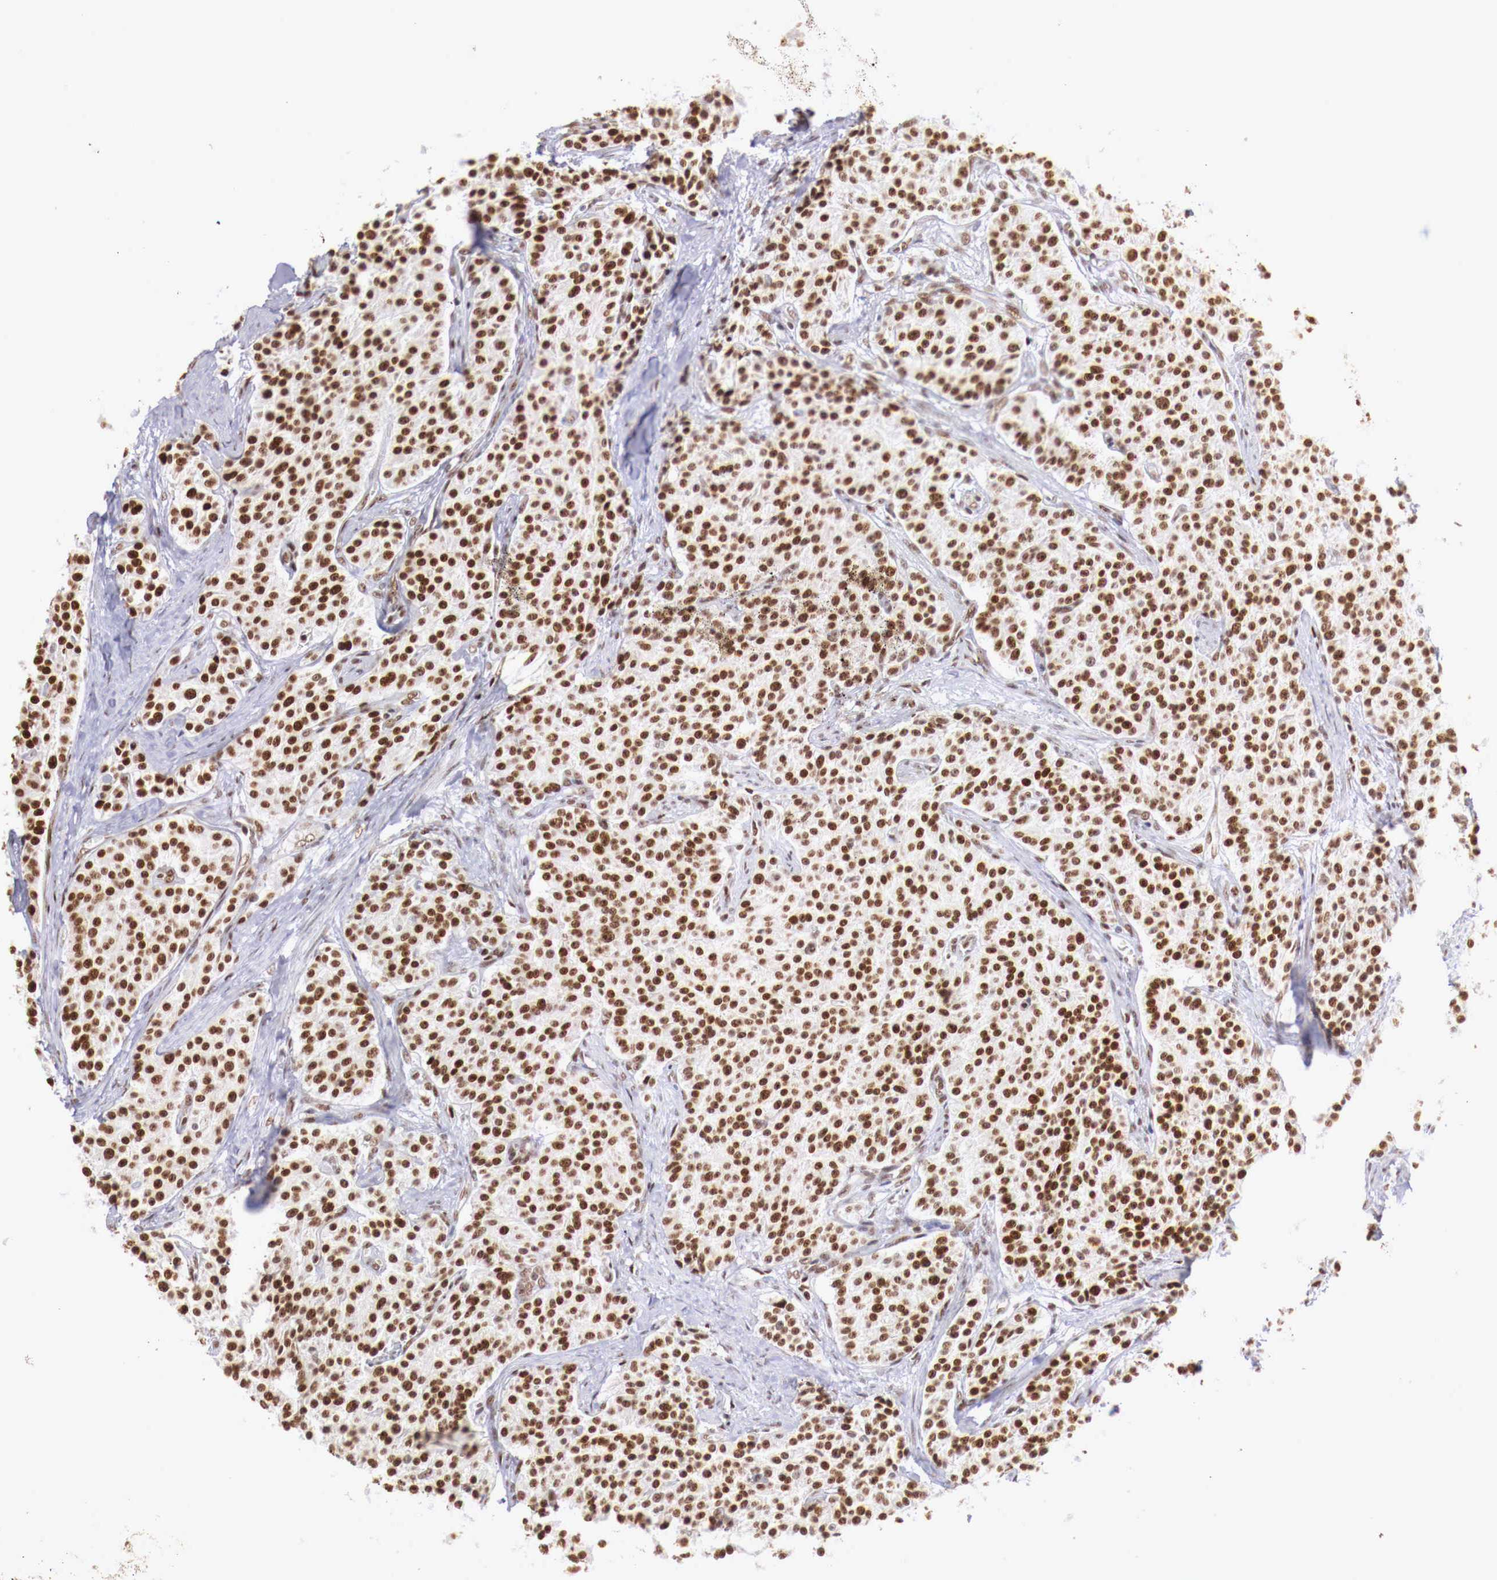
{"staining": {"intensity": "strong", "quantity": ">75%", "location": "nuclear"}, "tissue": "carcinoid", "cell_type": "Tumor cells", "image_type": "cancer", "snomed": [{"axis": "morphology", "description": "Carcinoid, malignant, NOS"}, {"axis": "topography", "description": "Stomach"}], "caption": "The immunohistochemical stain highlights strong nuclear staining in tumor cells of carcinoid tissue.", "gene": "MAX", "patient": {"sex": "female", "age": 76}}